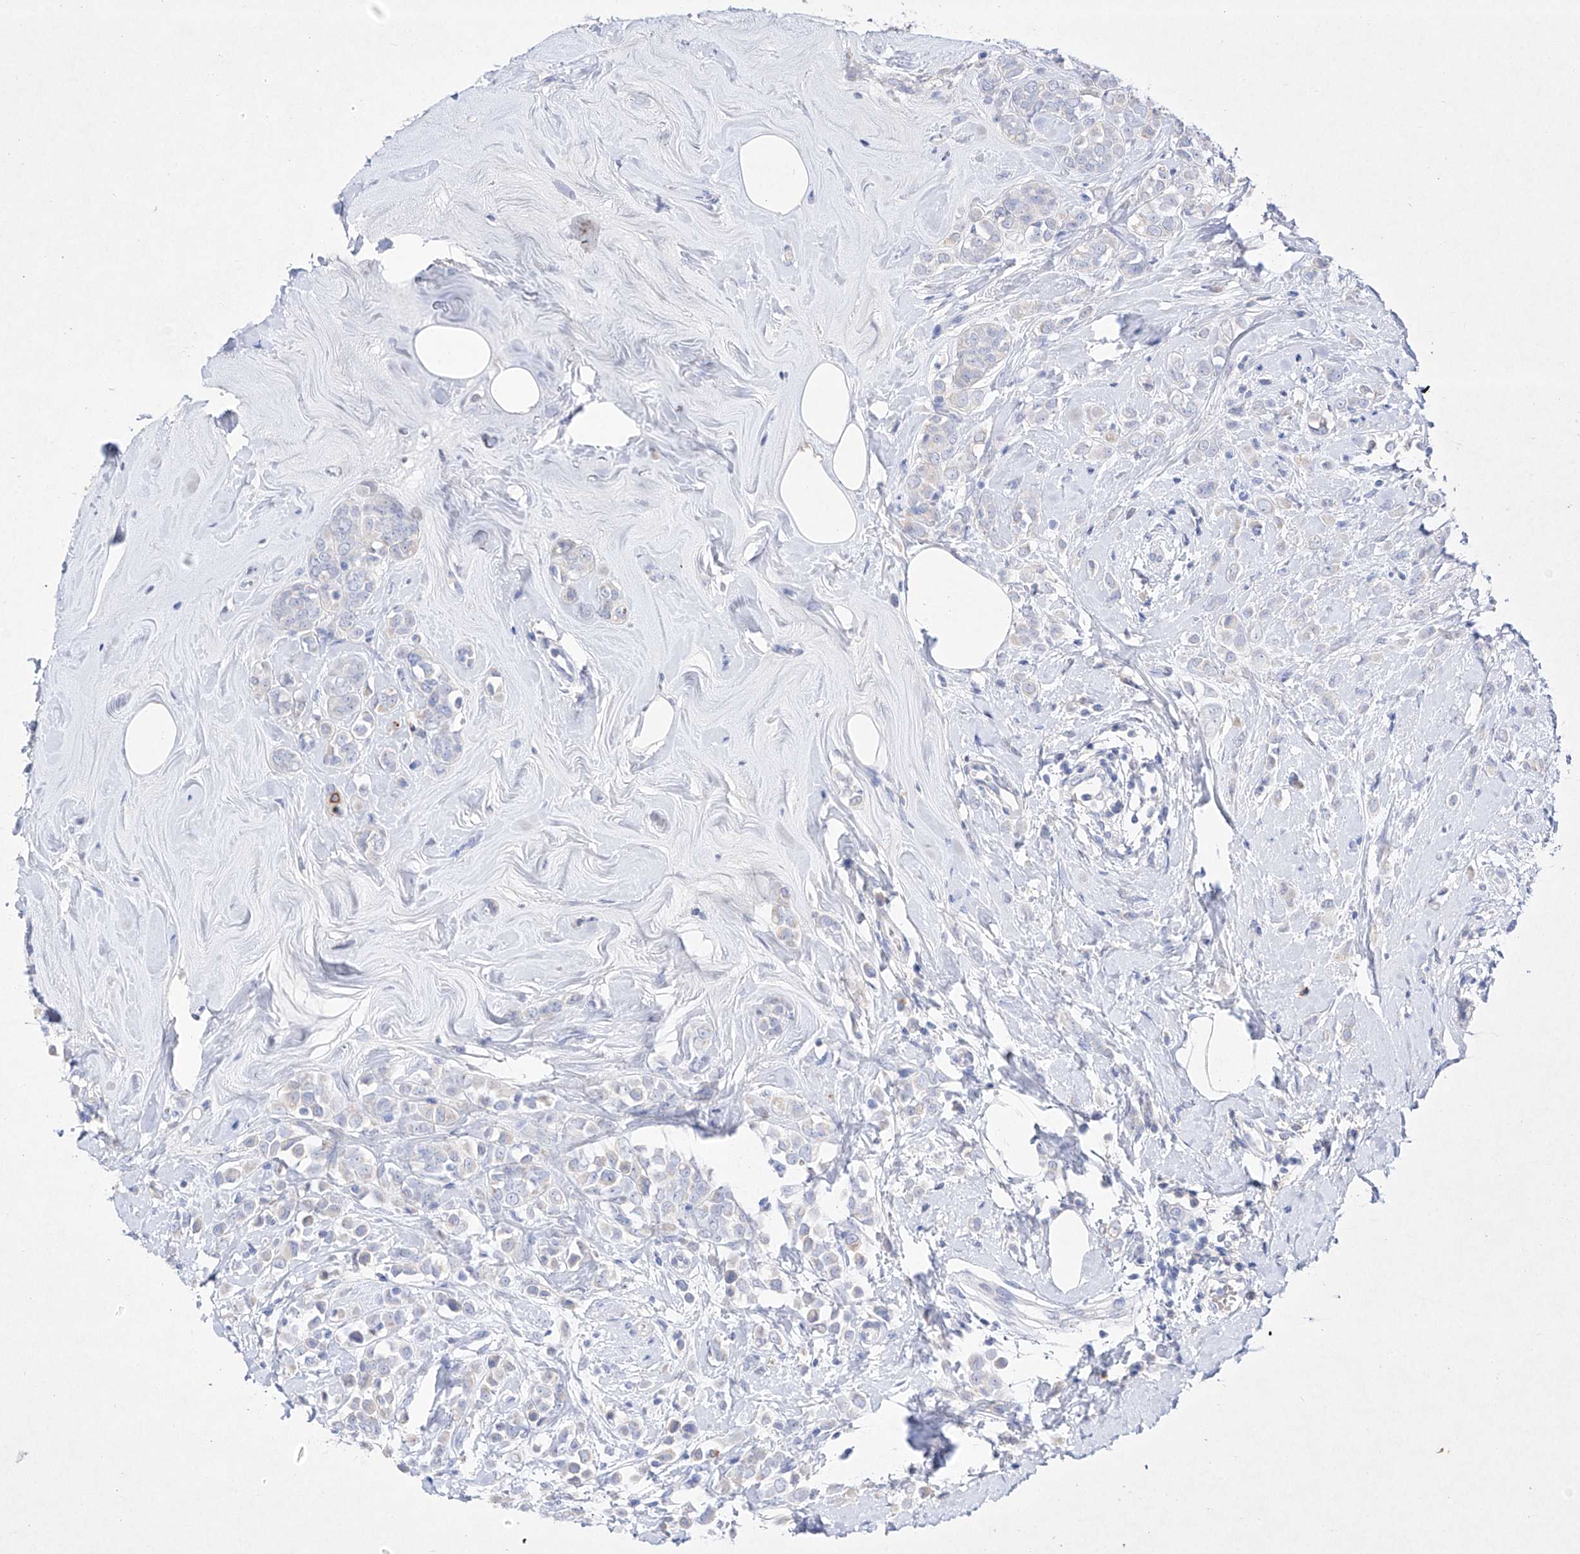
{"staining": {"intensity": "negative", "quantity": "none", "location": "none"}, "tissue": "breast cancer", "cell_type": "Tumor cells", "image_type": "cancer", "snomed": [{"axis": "morphology", "description": "Lobular carcinoma"}, {"axis": "topography", "description": "Breast"}], "caption": "The immunohistochemistry (IHC) histopathology image has no significant expression in tumor cells of breast cancer tissue. (DAB (3,3'-diaminobenzidine) immunohistochemistry (IHC) visualized using brightfield microscopy, high magnification).", "gene": "TM7SF2", "patient": {"sex": "female", "age": 47}}